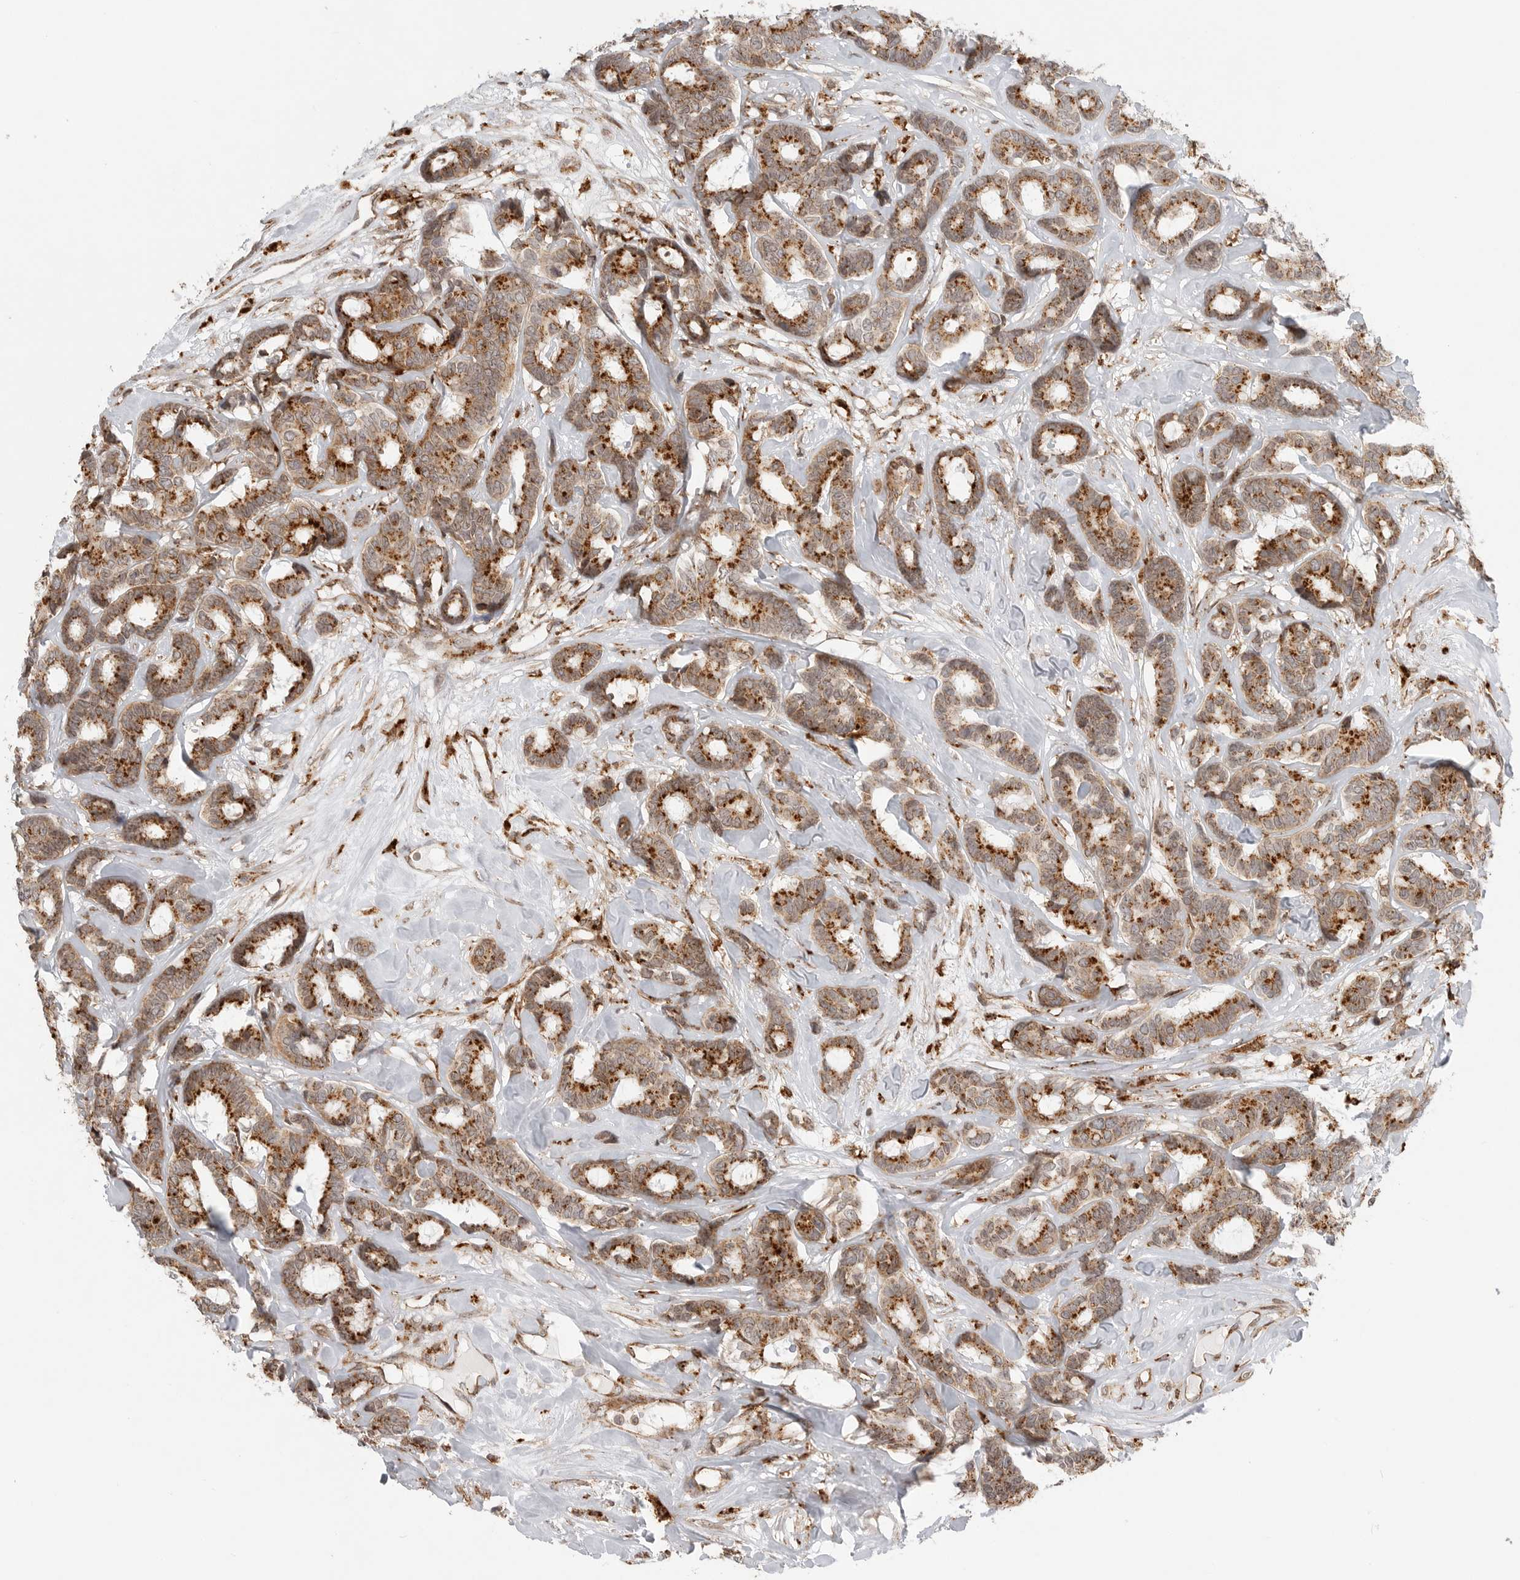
{"staining": {"intensity": "strong", "quantity": ">75%", "location": "cytoplasmic/membranous"}, "tissue": "breast cancer", "cell_type": "Tumor cells", "image_type": "cancer", "snomed": [{"axis": "morphology", "description": "Duct carcinoma"}, {"axis": "topography", "description": "Breast"}], "caption": "The micrograph displays a brown stain indicating the presence of a protein in the cytoplasmic/membranous of tumor cells in intraductal carcinoma (breast).", "gene": "IDUA", "patient": {"sex": "female", "age": 87}}